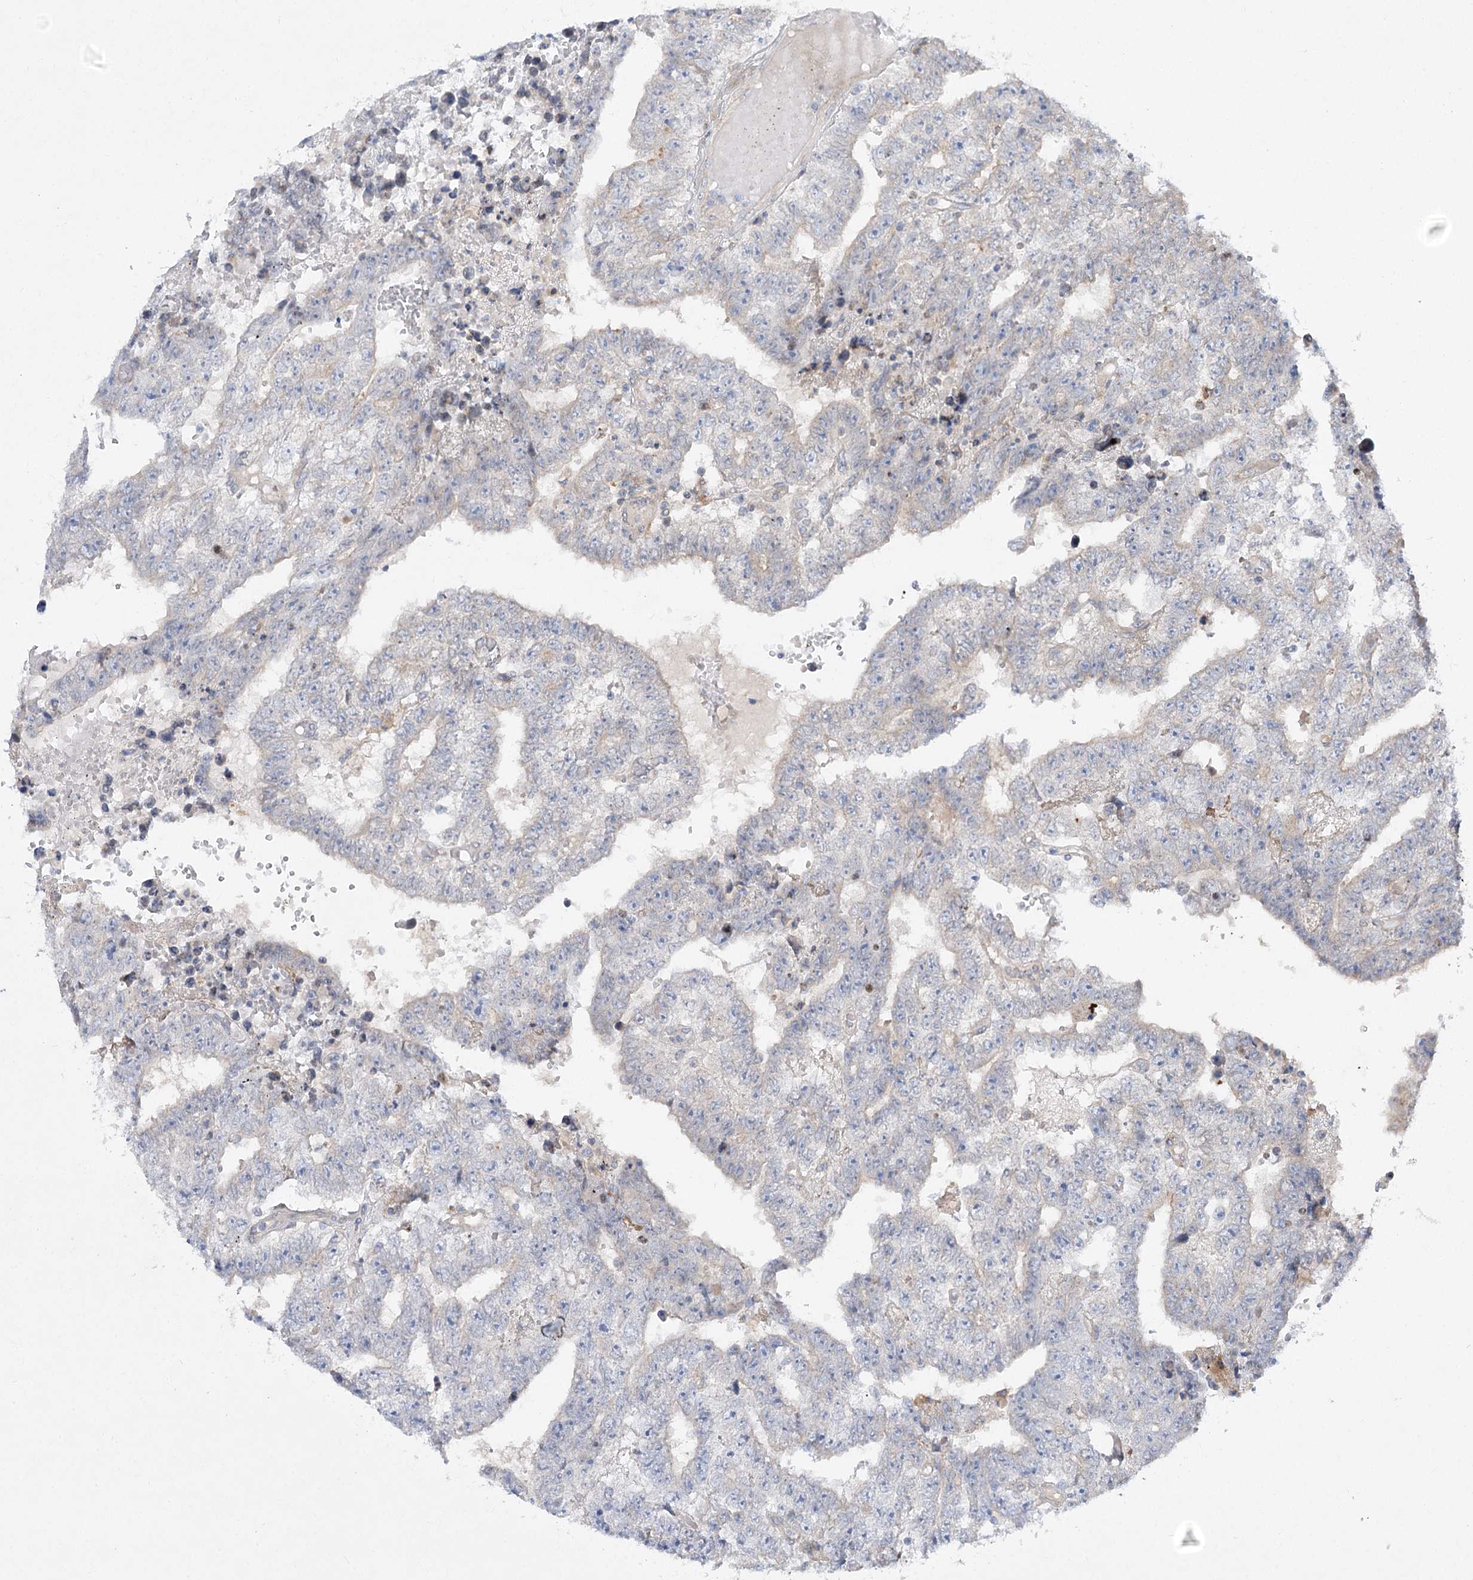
{"staining": {"intensity": "negative", "quantity": "none", "location": "none"}, "tissue": "testis cancer", "cell_type": "Tumor cells", "image_type": "cancer", "snomed": [{"axis": "morphology", "description": "Carcinoma, Embryonal, NOS"}, {"axis": "topography", "description": "Testis"}], "caption": "DAB immunohistochemical staining of testis embryonal carcinoma reveals no significant positivity in tumor cells.", "gene": "SH3BP5L", "patient": {"sex": "male", "age": 25}}